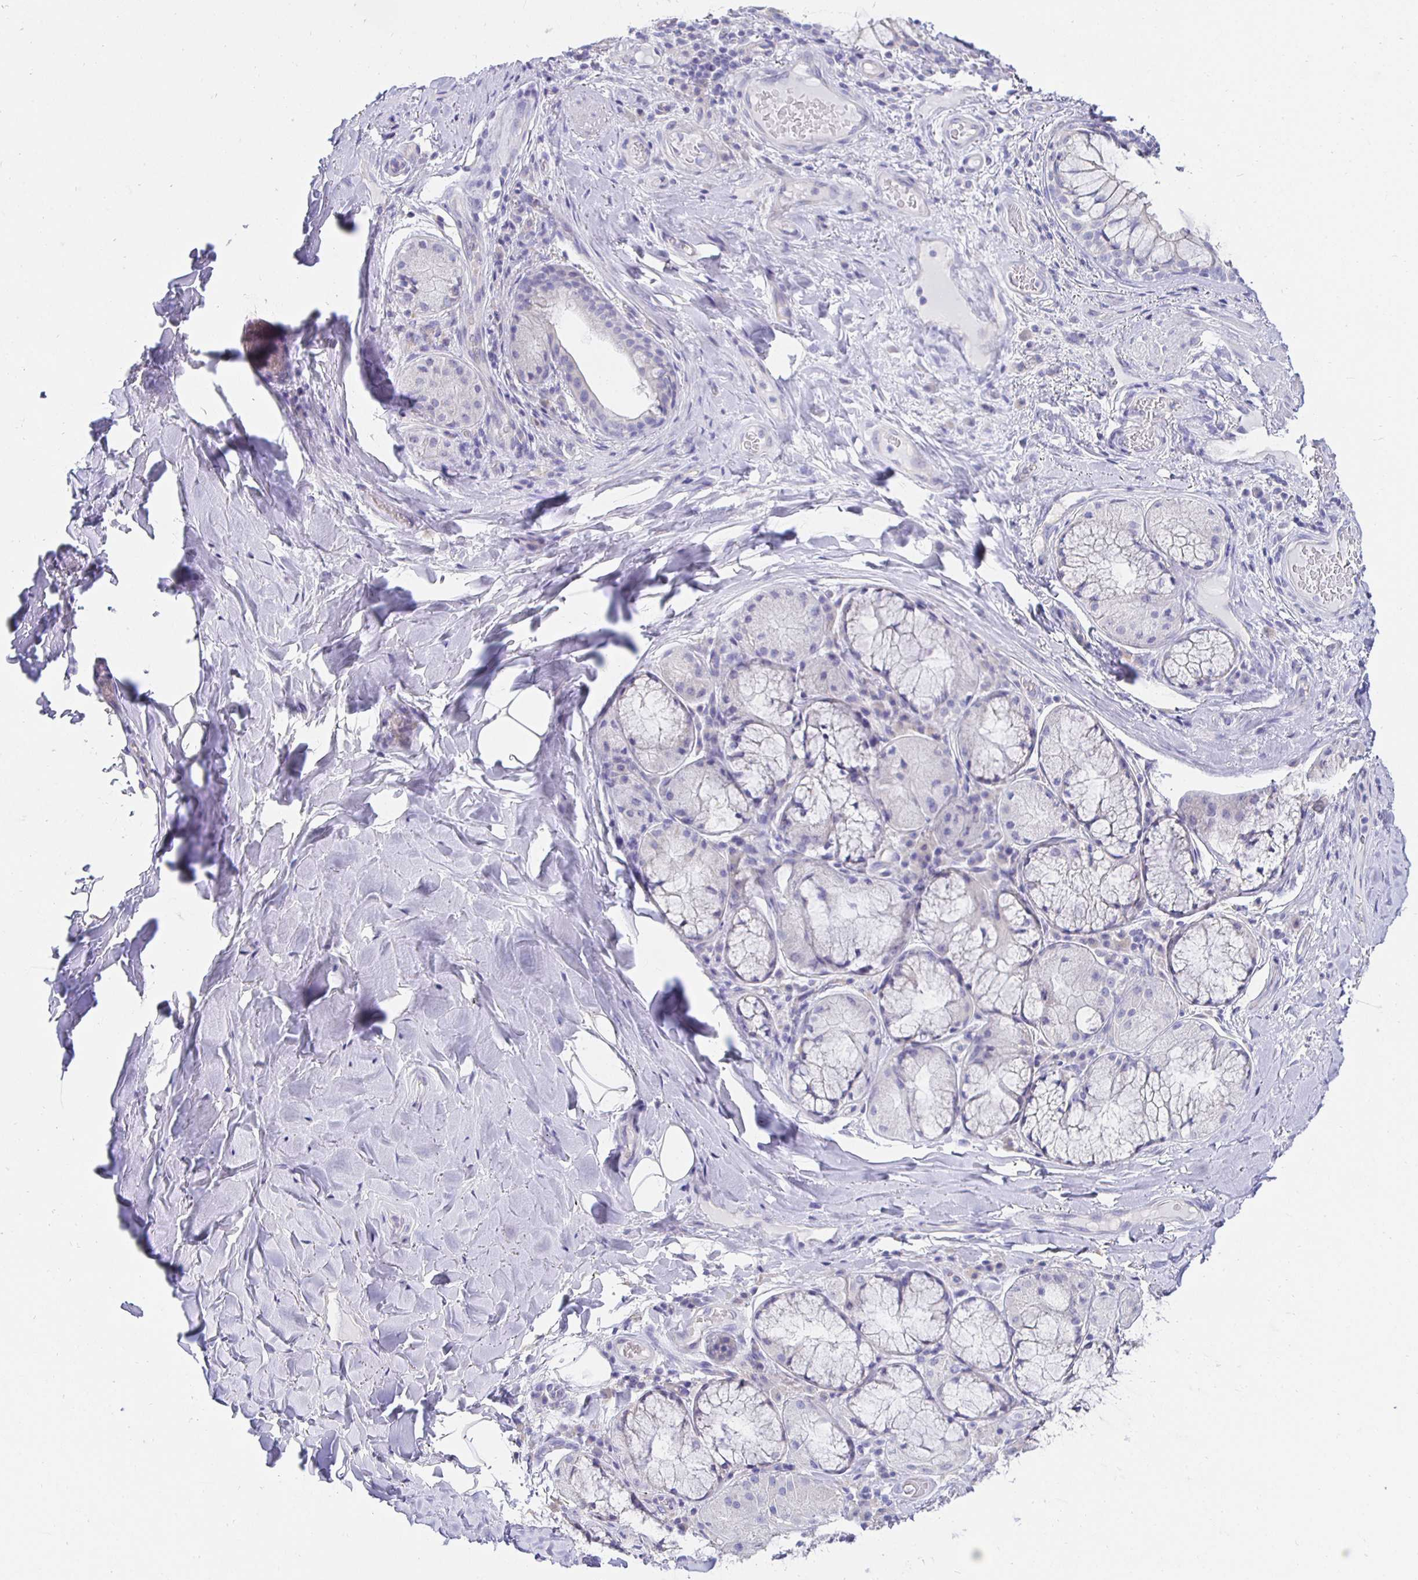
{"staining": {"intensity": "negative", "quantity": "none", "location": "none"}, "tissue": "adipose tissue", "cell_type": "Adipocytes", "image_type": "normal", "snomed": [{"axis": "morphology", "description": "Normal tissue, NOS"}, {"axis": "topography", "description": "Cartilage tissue"}, {"axis": "topography", "description": "Bronchus"}], "caption": "There is no significant positivity in adipocytes of adipose tissue. The staining is performed using DAB brown chromogen with nuclei counter-stained in using hematoxylin.", "gene": "UMOD", "patient": {"sex": "male", "age": 64}}